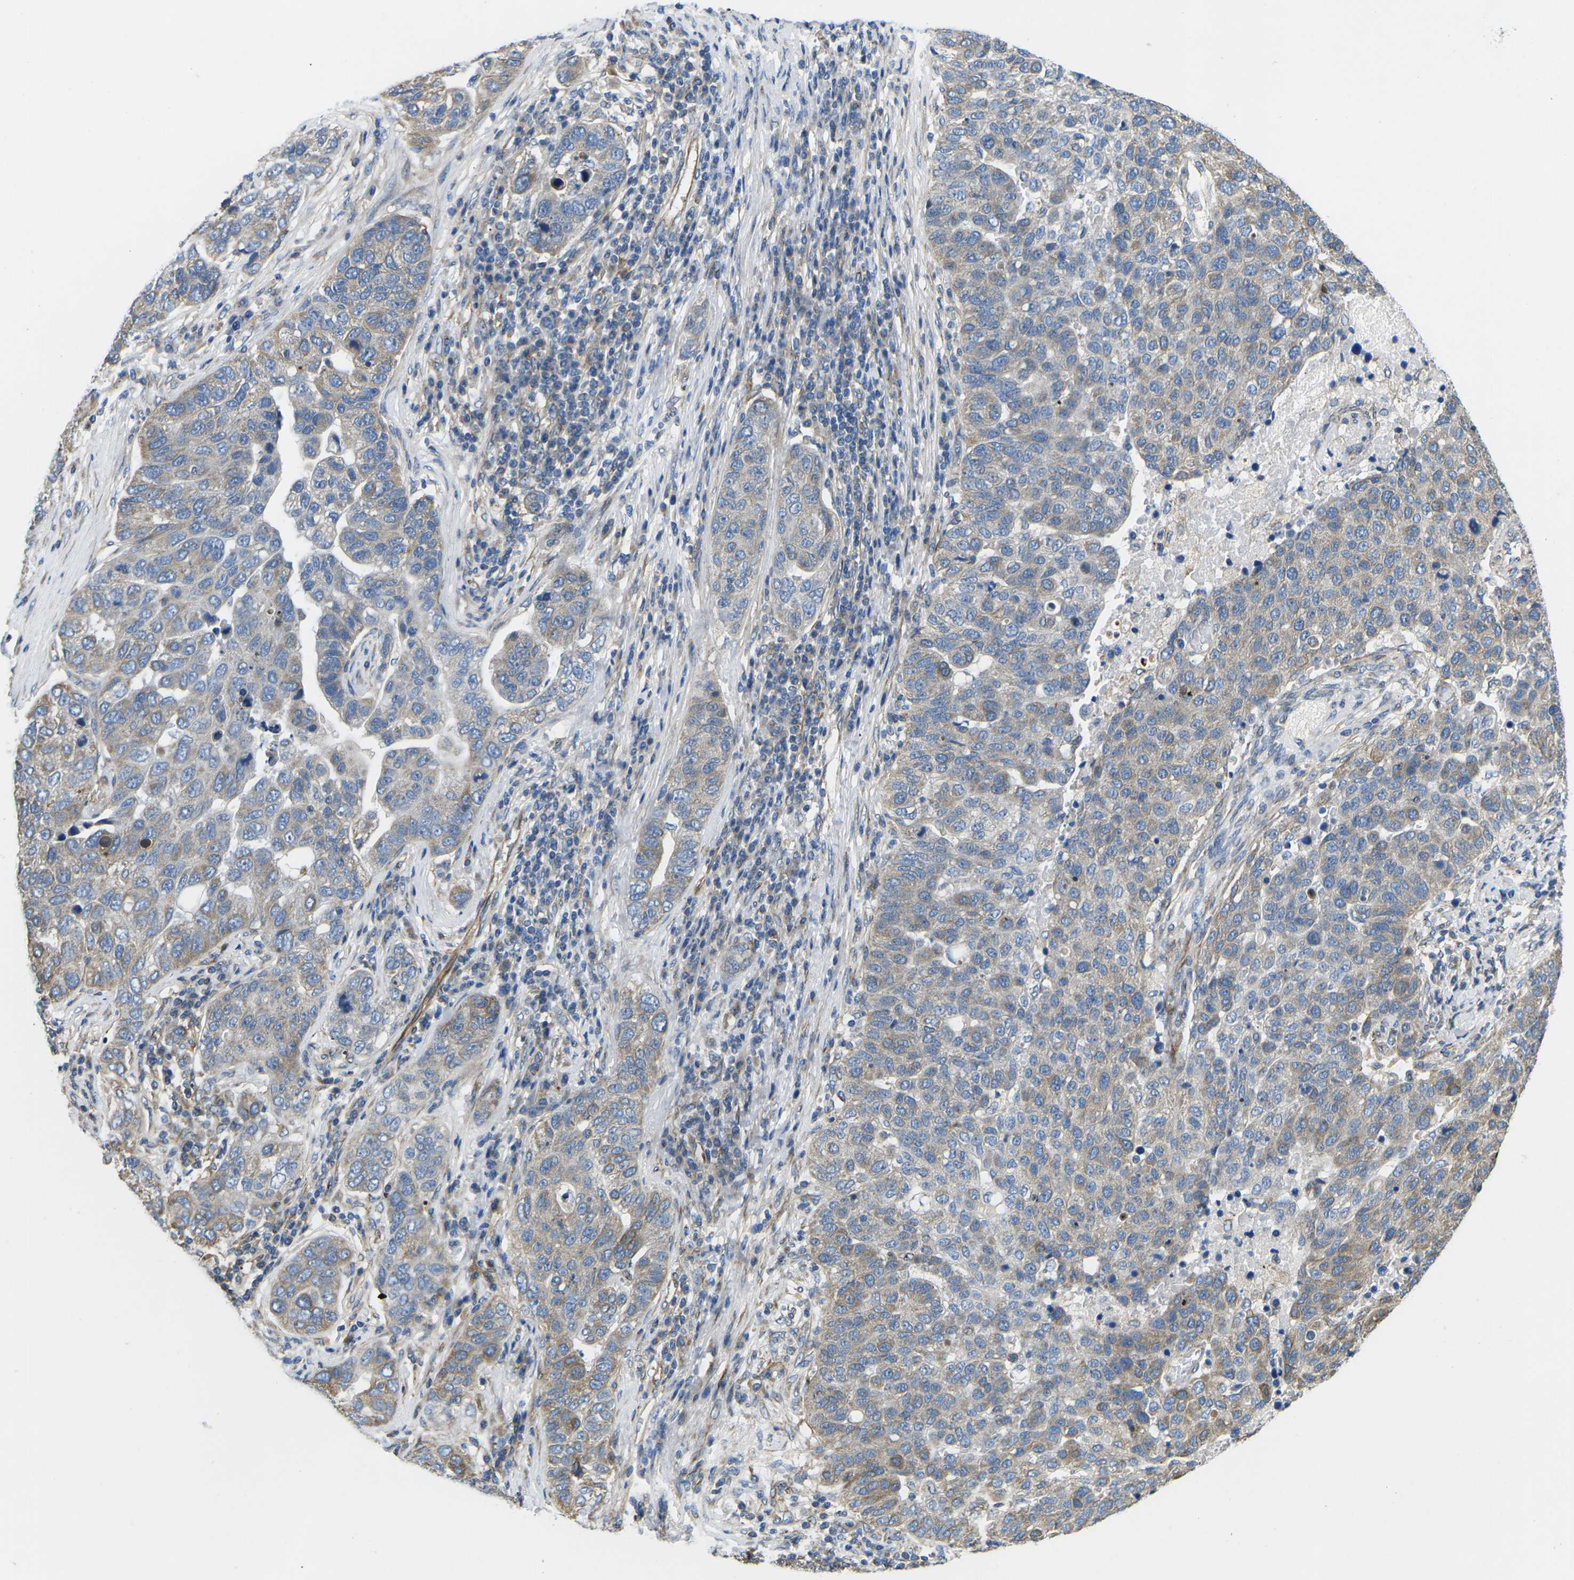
{"staining": {"intensity": "weak", "quantity": "25%-75%", "location": "cytoplasmic/membranous"}, "tissue": "pancreatic cancer", "cell_type": "Tumor cells", "image_type": "cancer", "snomed": [{"axis": "morphology", "description": "Adenocarcinoma, NOS"}, {"axis": "topography", "description": "Pancreas"}], "caption": "Immunohistochemistry (IHC) (DAB) staining of adenocarcinoma (pancreatic) displays weak cytoplasmic/membranous protein positivity in about 25%-75% of tumor cells.", "gene": "TMEFF2", "patient": {"sex": "female", "age": 61}}